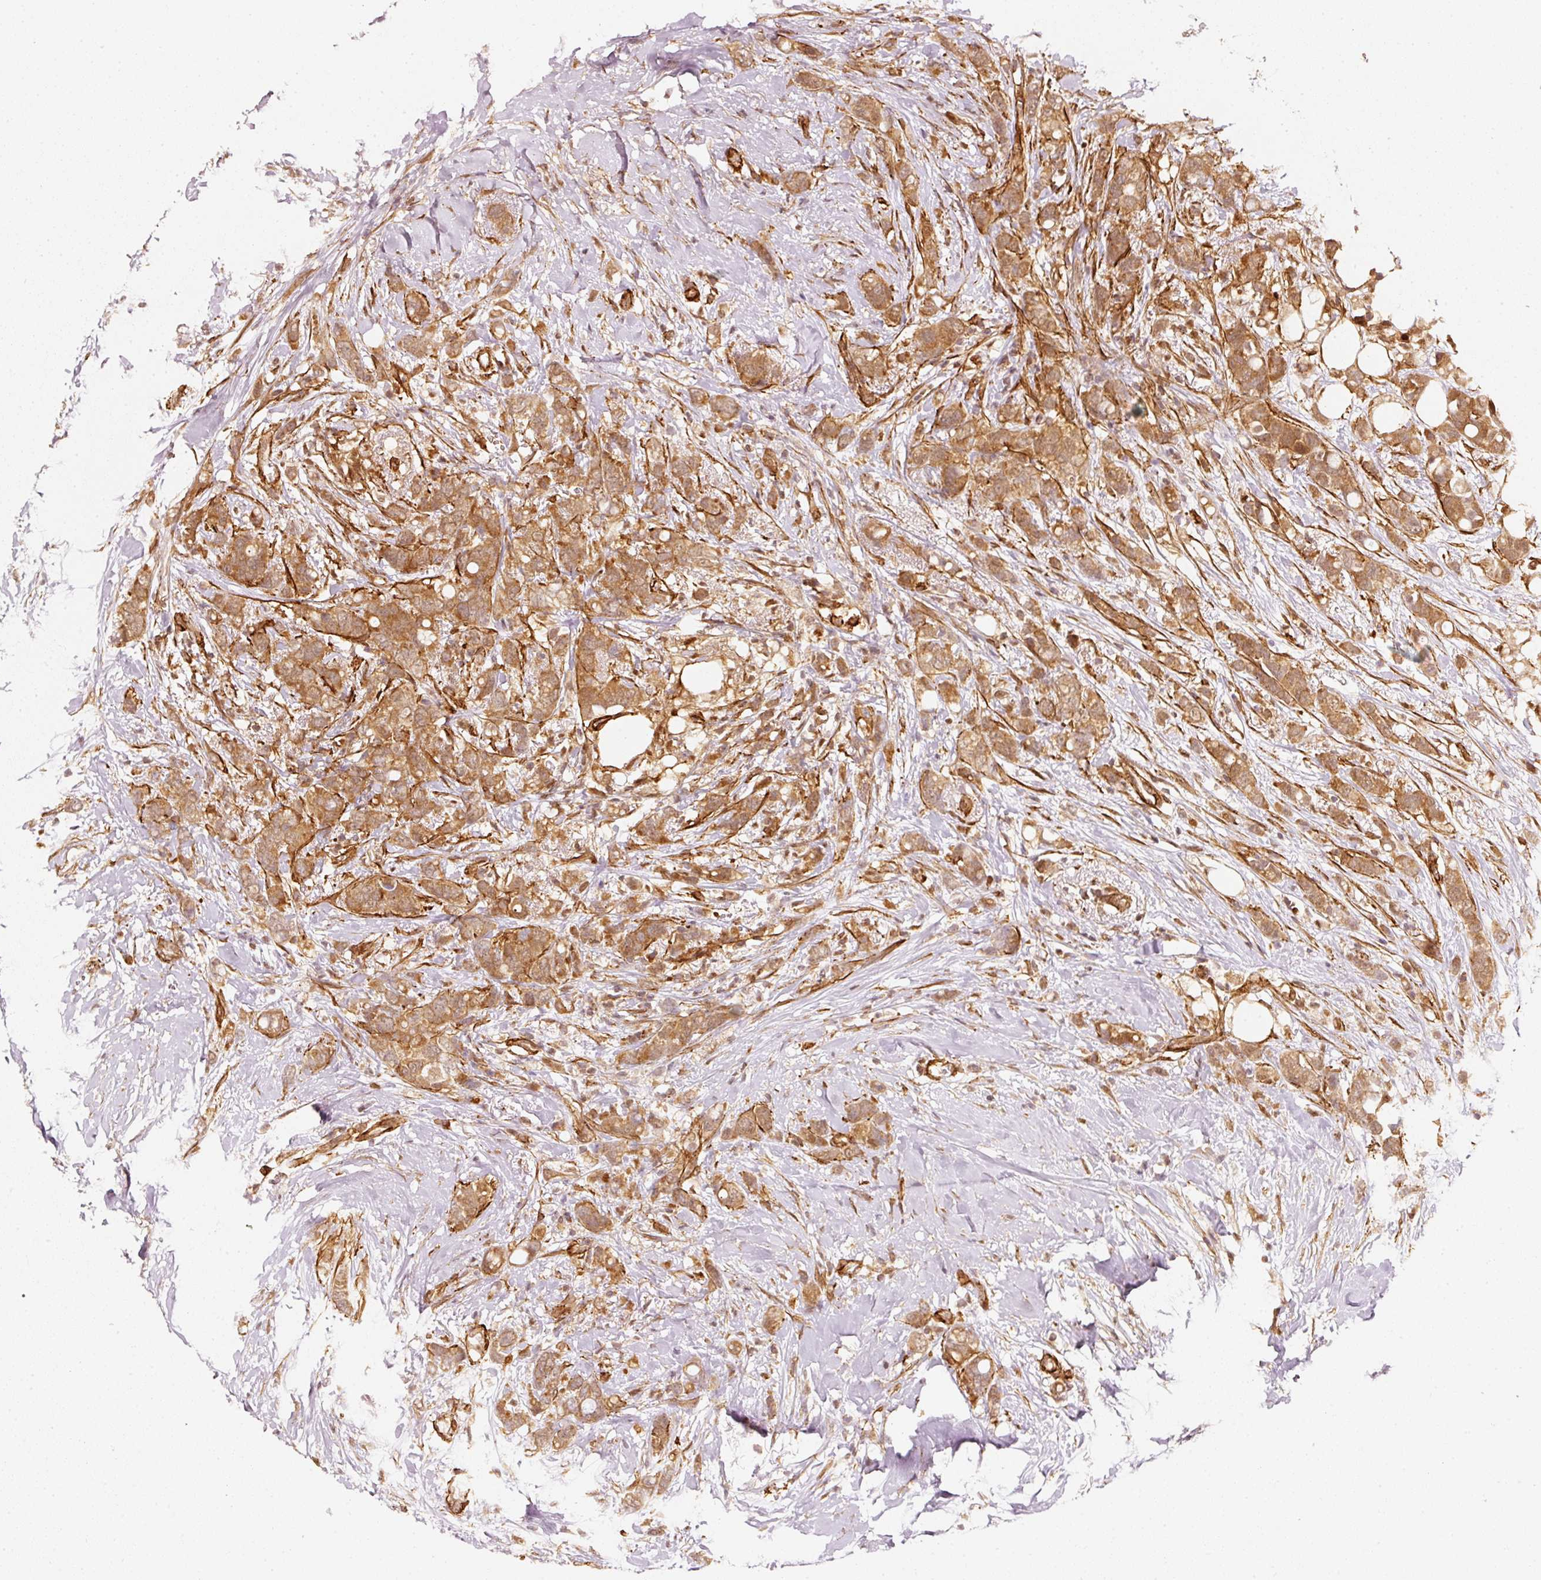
{"staining": {"intensity": "moderate", "quantity": ">75%", "location": "cytoplasmic/membranous,nuclear"}, "tissue": "breast cancer", "cell_type": "Tumor cells", "image_type": "cancer", "snomed": [{"axis": "morphology", "description": "Lobular carcinoma"}, {"axis": "topography", "description": "Breast"}], "caption": "Tumor cells reveal medium levels of moderate cytoplasmic/membranous and nuclear expression in about >75% of cells in breast cancer.", "gene": "PSMD1", "patient": {"sex": "female", "age": 91}}